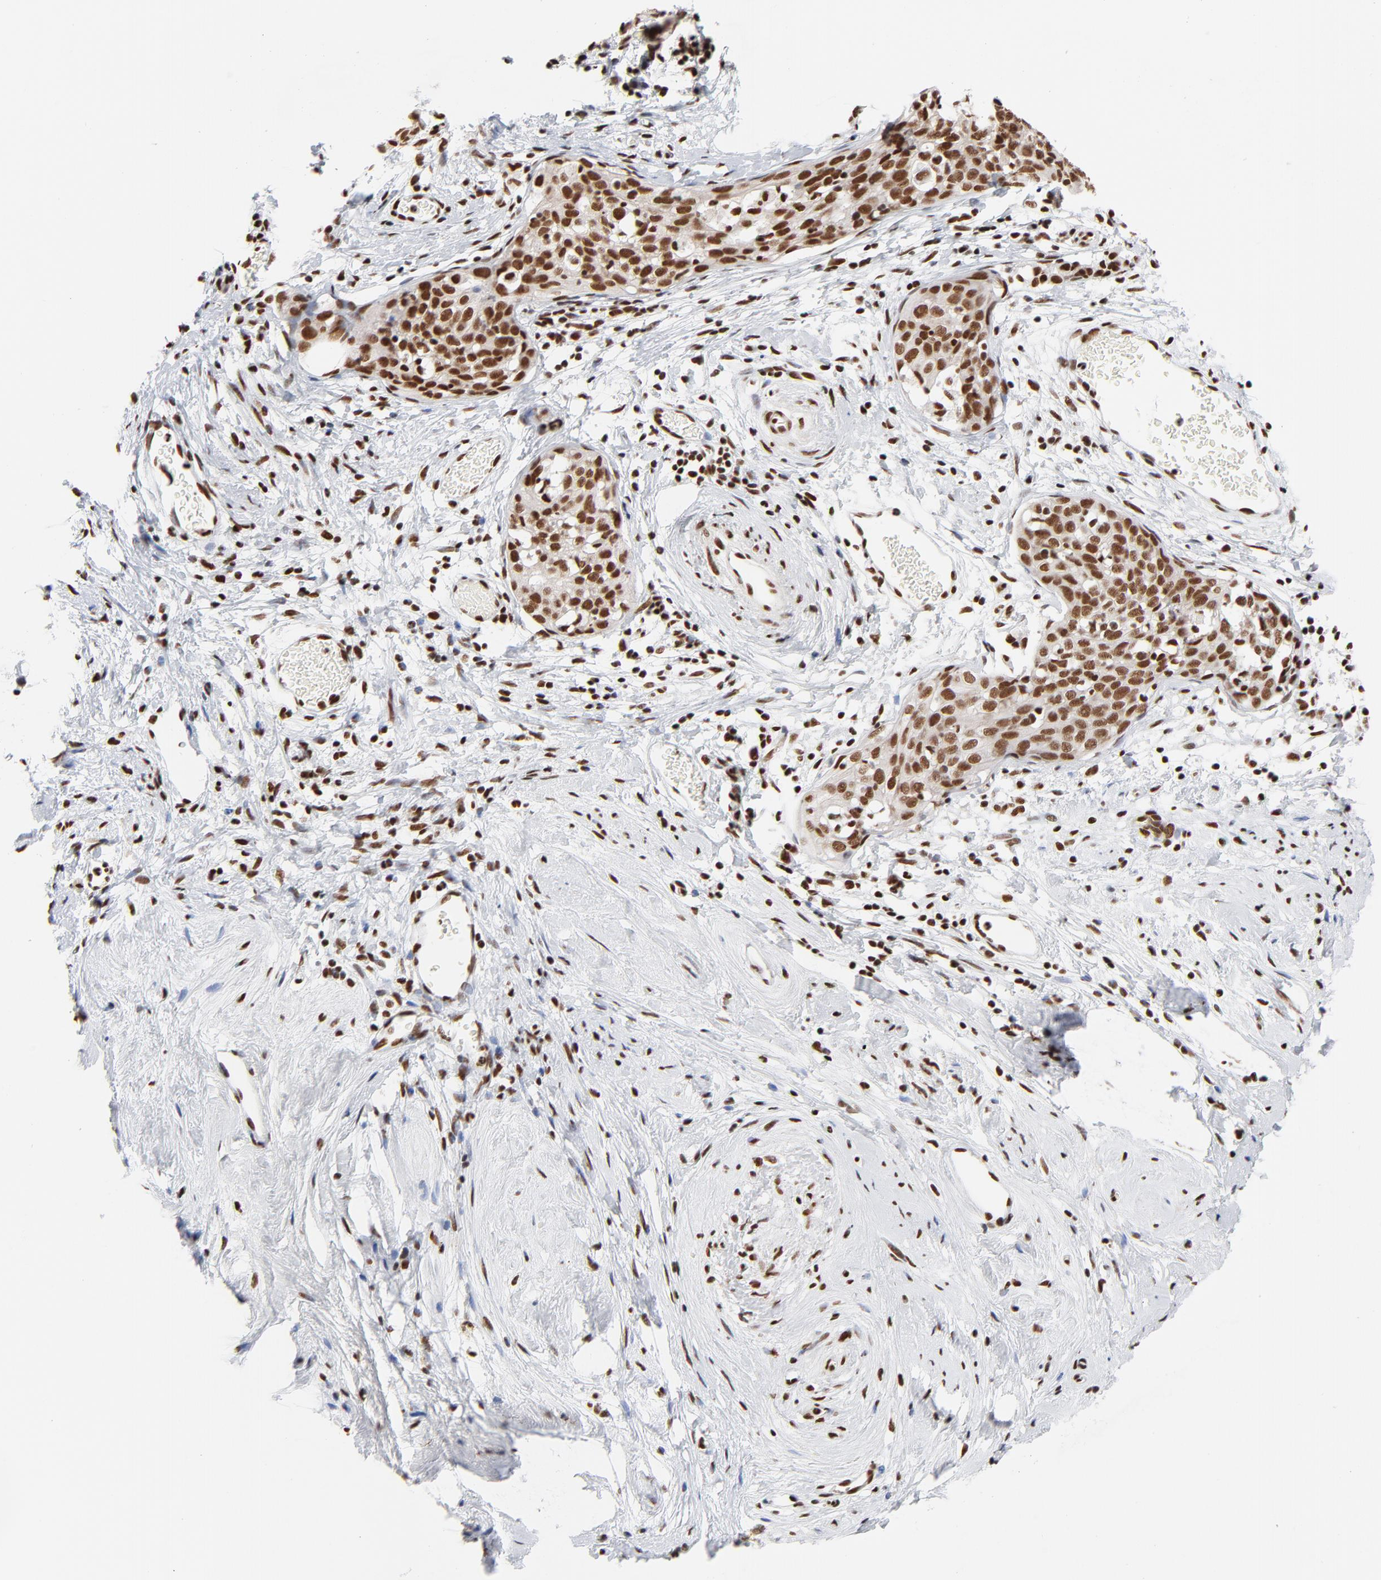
{"staining": {"intensity": "strong", "quantity": ">75%", "location": "nuclear"}, "tissue": "cervical cancer", "cell_type": "Tumor cells", "image_type": "cancer", "snomed": [{"axis": "morphology", "description": "Normal tissue, NOS"}, {"axis": "morphology", "description": "Squamous cell carcinoma, NOS"}, {"axis": "topography", "description": "Cervix"}], "caption": "Immunohistochemistry histopathology image of cervical cancer (squamous cell carcinoma) stained for a protein (brown), which shows high levels of strong nuclear expression in approximately >75% of tumor cells.", "gene": "CREB1", "patient": {"sex": "female", "age": 67}}